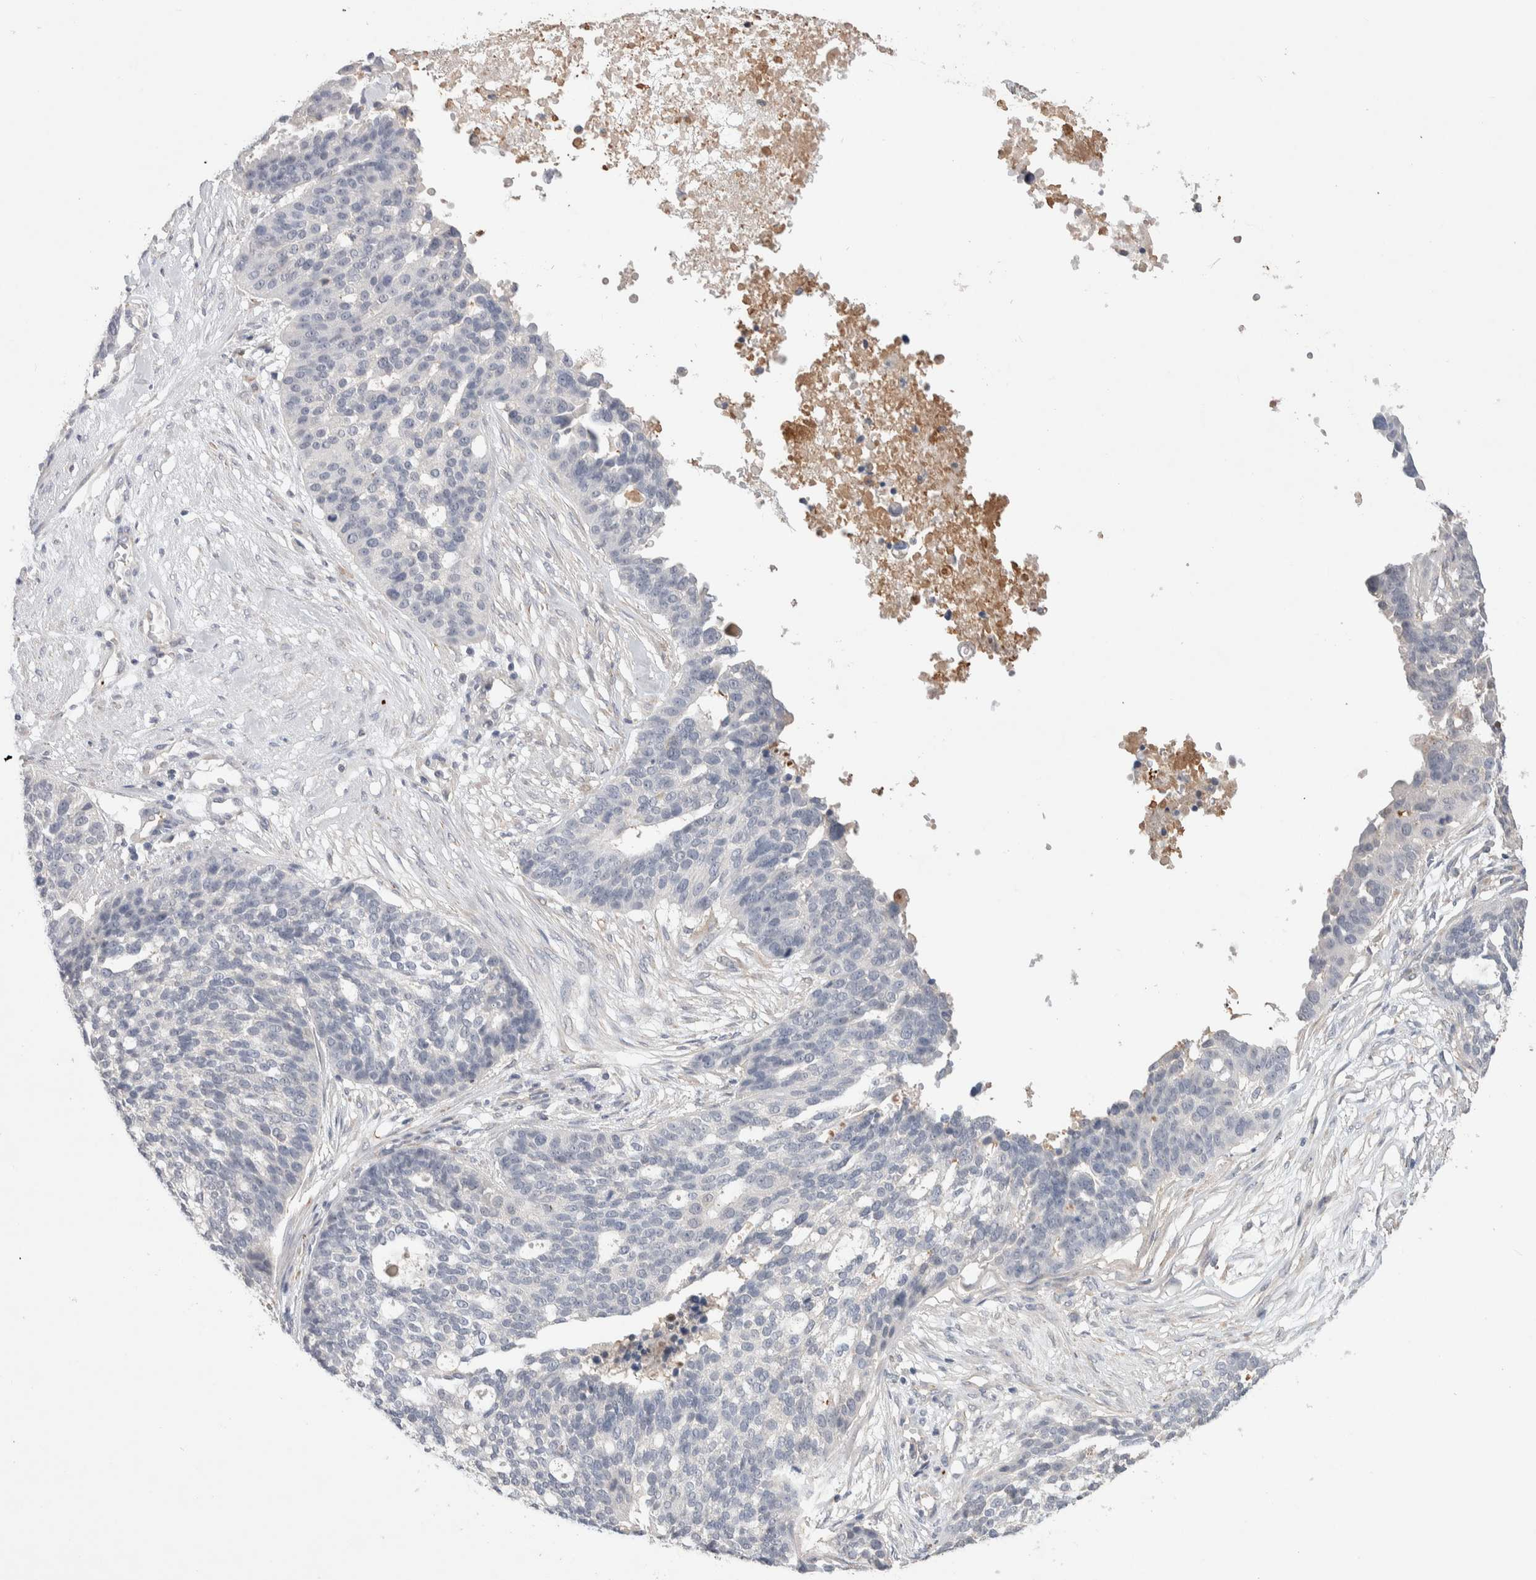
{"staining": {"intensity": "negative", "quantity": "none", "location": "none"}, "tissue": "ovarian cancer", "cell_type": "Tumor cells", "image_type": "cancer", "snomed": [{"axis": "morphology", "description": "Cystadenocarcinoma, serous, NOS"}, {"axis": "topography", "description": "Ovary"}], "caption": "Human serous cystadenocarcinoma (ovarian) stained for a protein using immunohistochemistry (IHC) shows no positivity in tumor cells.", "gene": "FFAR2", "patient": {"sex": "female", "age": 59}}